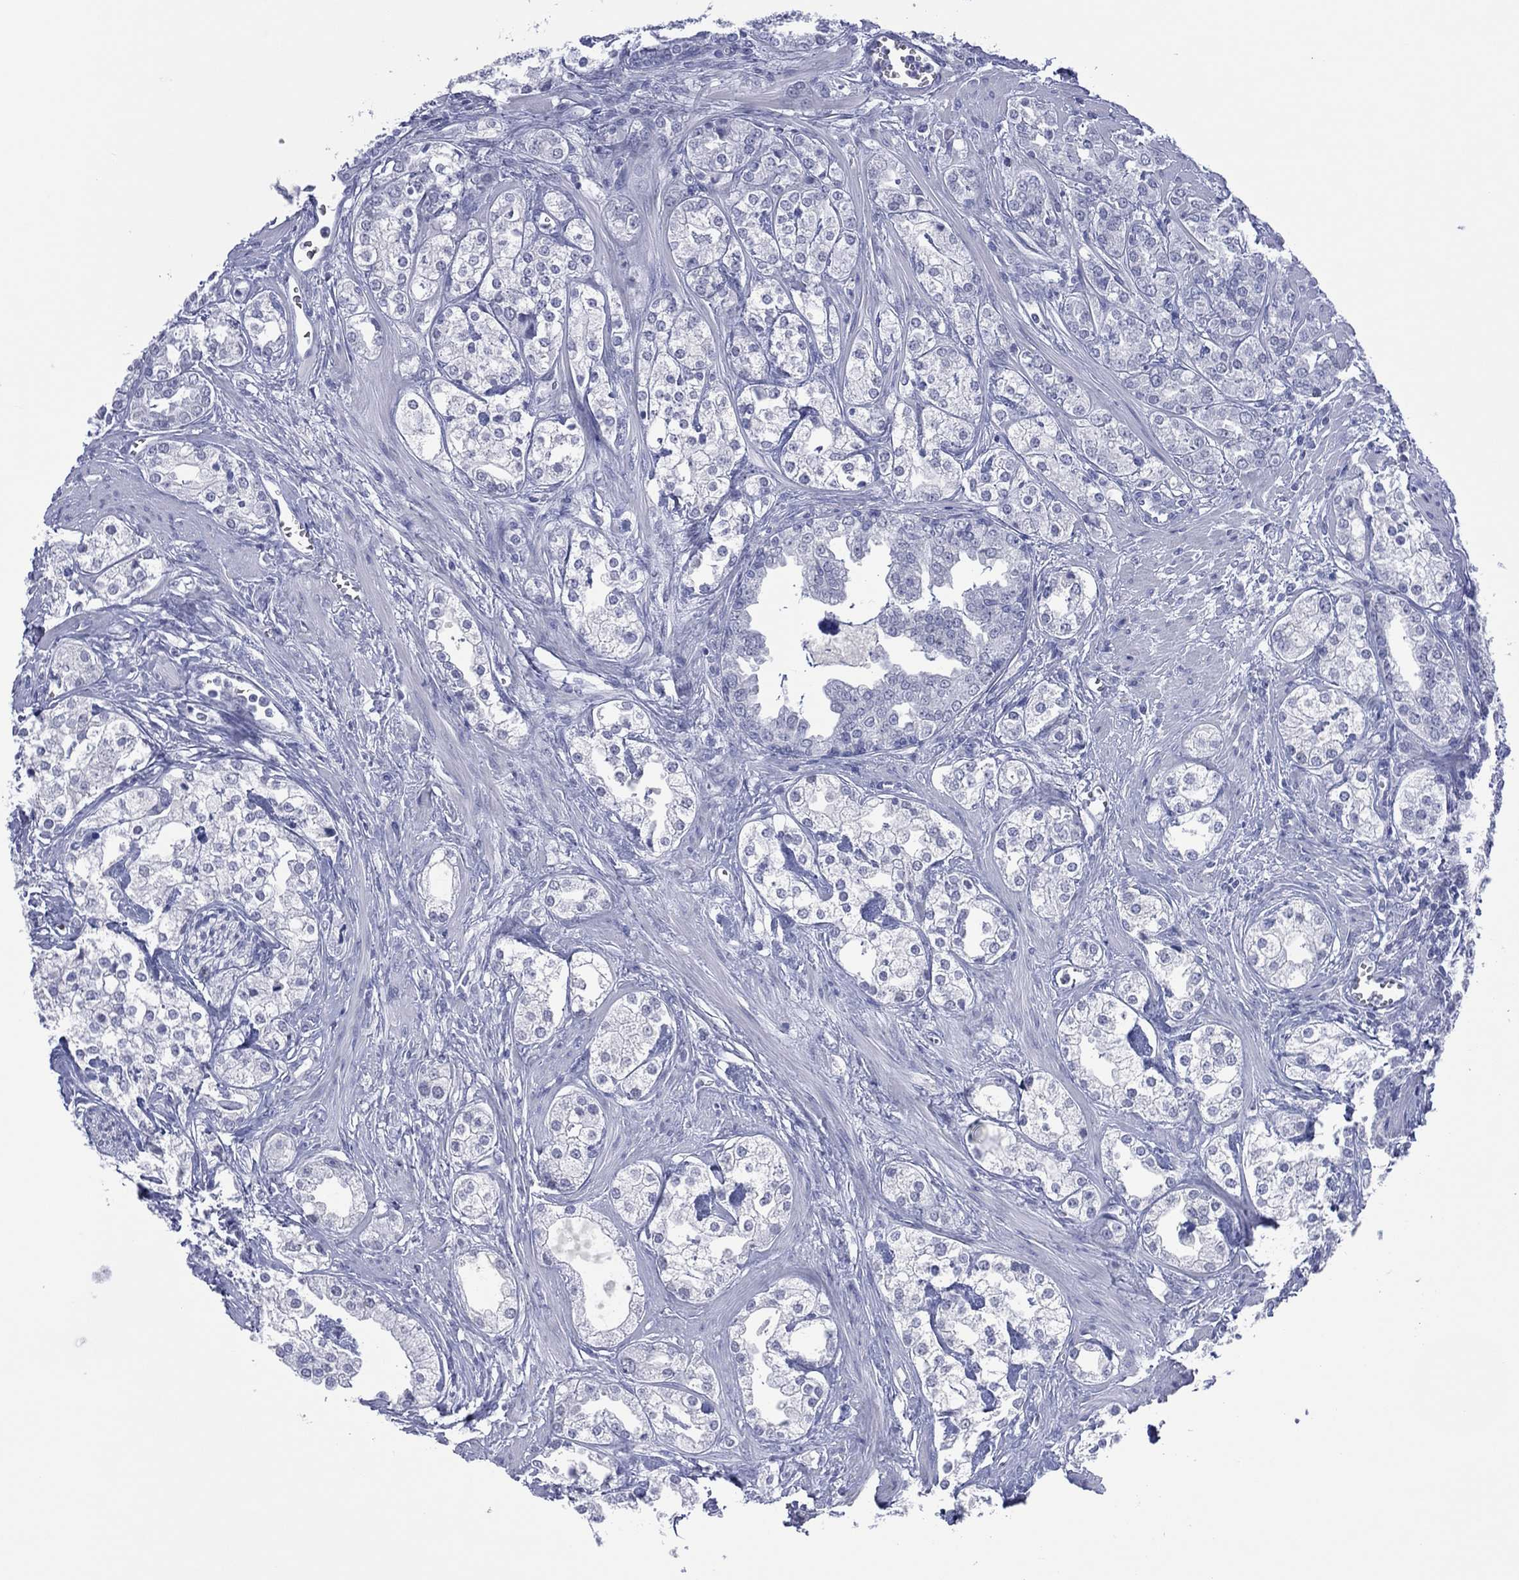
{"staining": {"intensity": "negative", "quantity": "none", "location": "none"}, "tissue": "prostate cancer", "cell_type": "Tumor cells", "image_type": "cancer", "snomed": [{"axis": "morphology", "description": "Adenocarcinoma, NOS"}, {"axis": "topography", "description": "Prostate and seminal vesicle, NOS"}, {"axis": "topography", "description": "Prostate"}], "caption": "Tumor cells show no significant staining in prostate cancer.", "gene": "UTF1", "patient": {"sex": "male", "age": 62}}